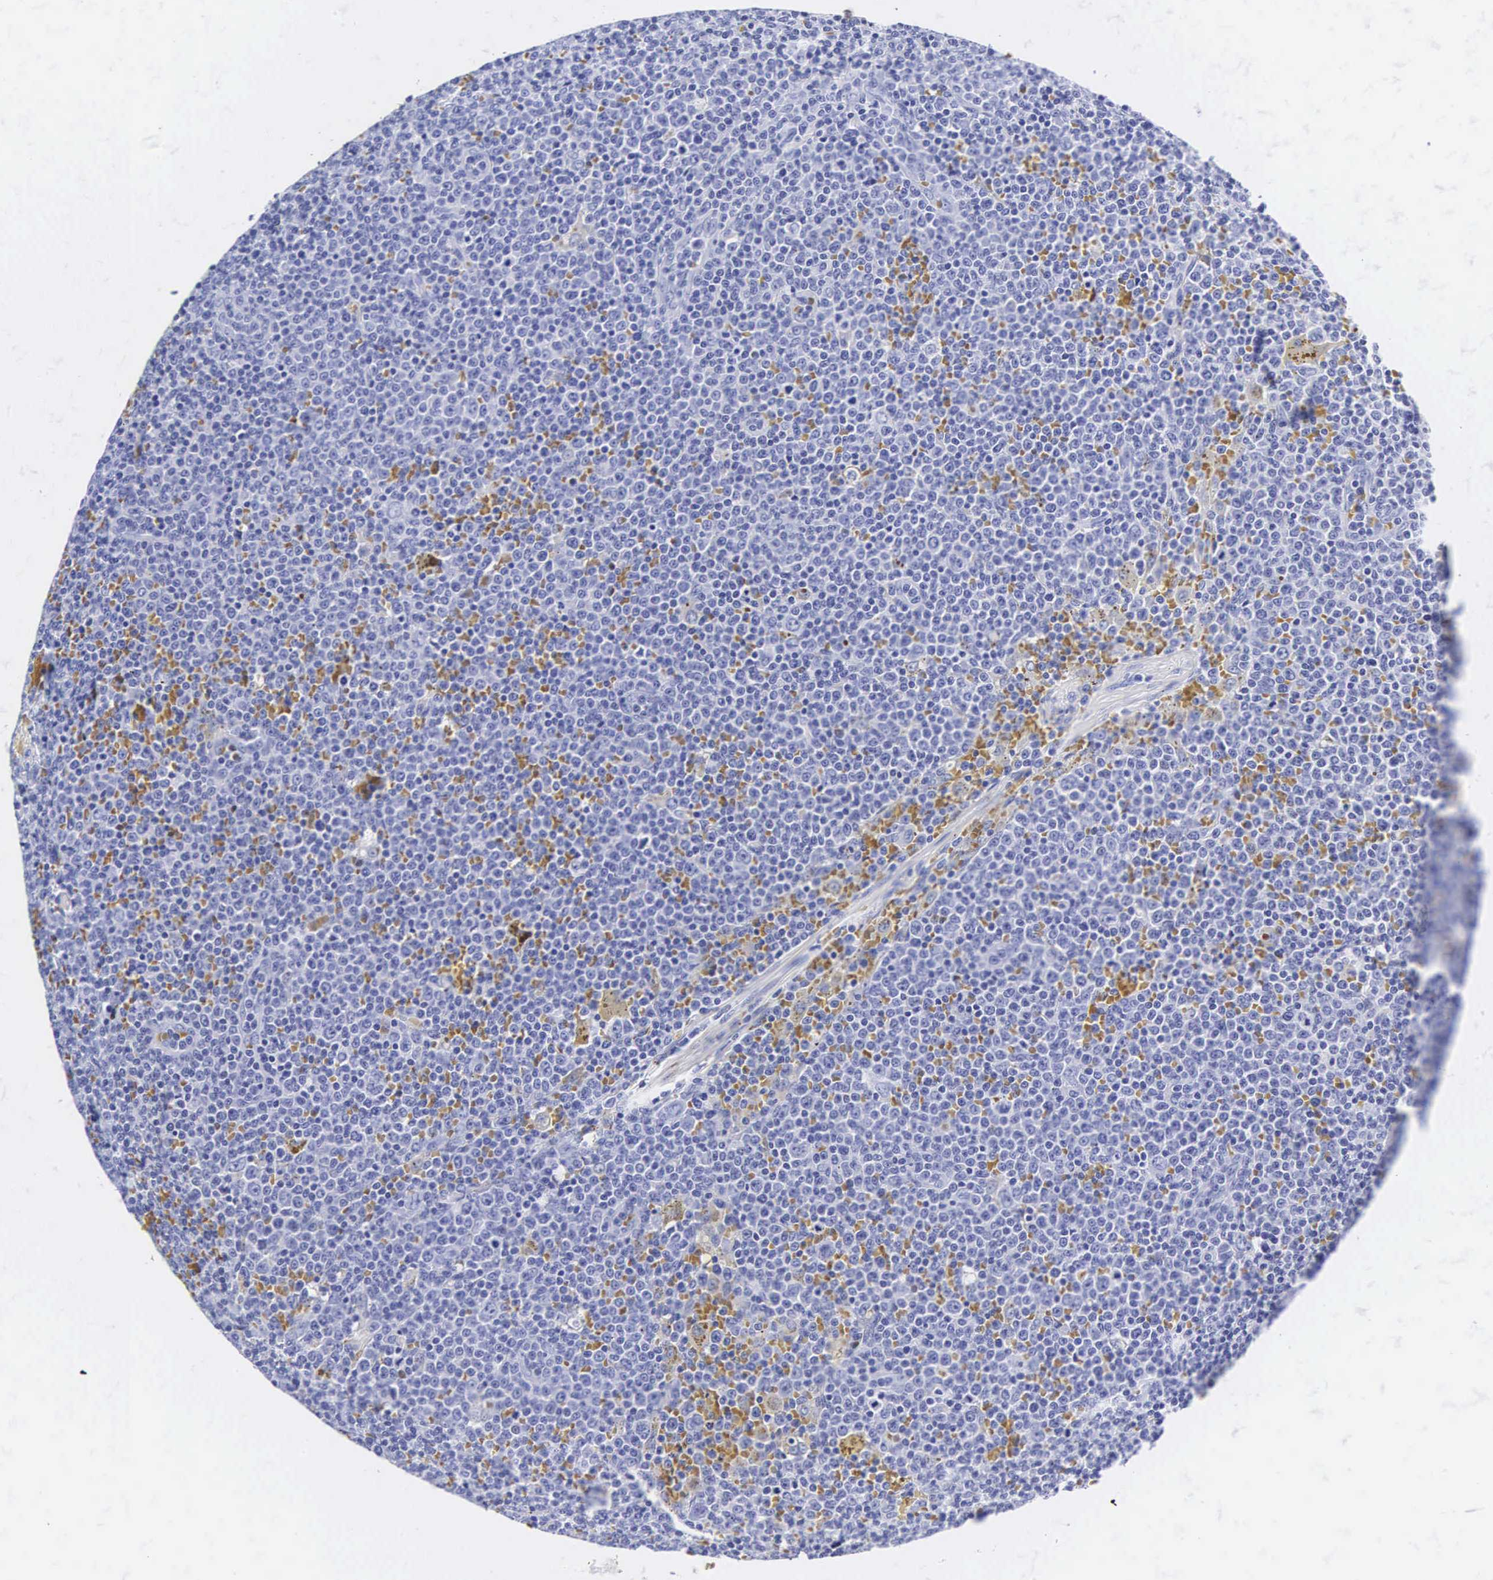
{"staining": {"intensity": "negative", "quantity": "none", "location": "none"}, "tissue": "lymphoma", "cell_type": "Tumor cells", "image_type": "cancer", "snomed": [{"axis": "morphology", "description": "Malignant lymphoma, non-Hodgkin's type, Low grade"}, {"axis": "topography", "description": "Lymph node"}], "caption": "Protein analysis of lymphoma demonstrates no significant positivity in tumor cells.", "gene": "INS", "patient": {"sex": "male", "age": 50}}